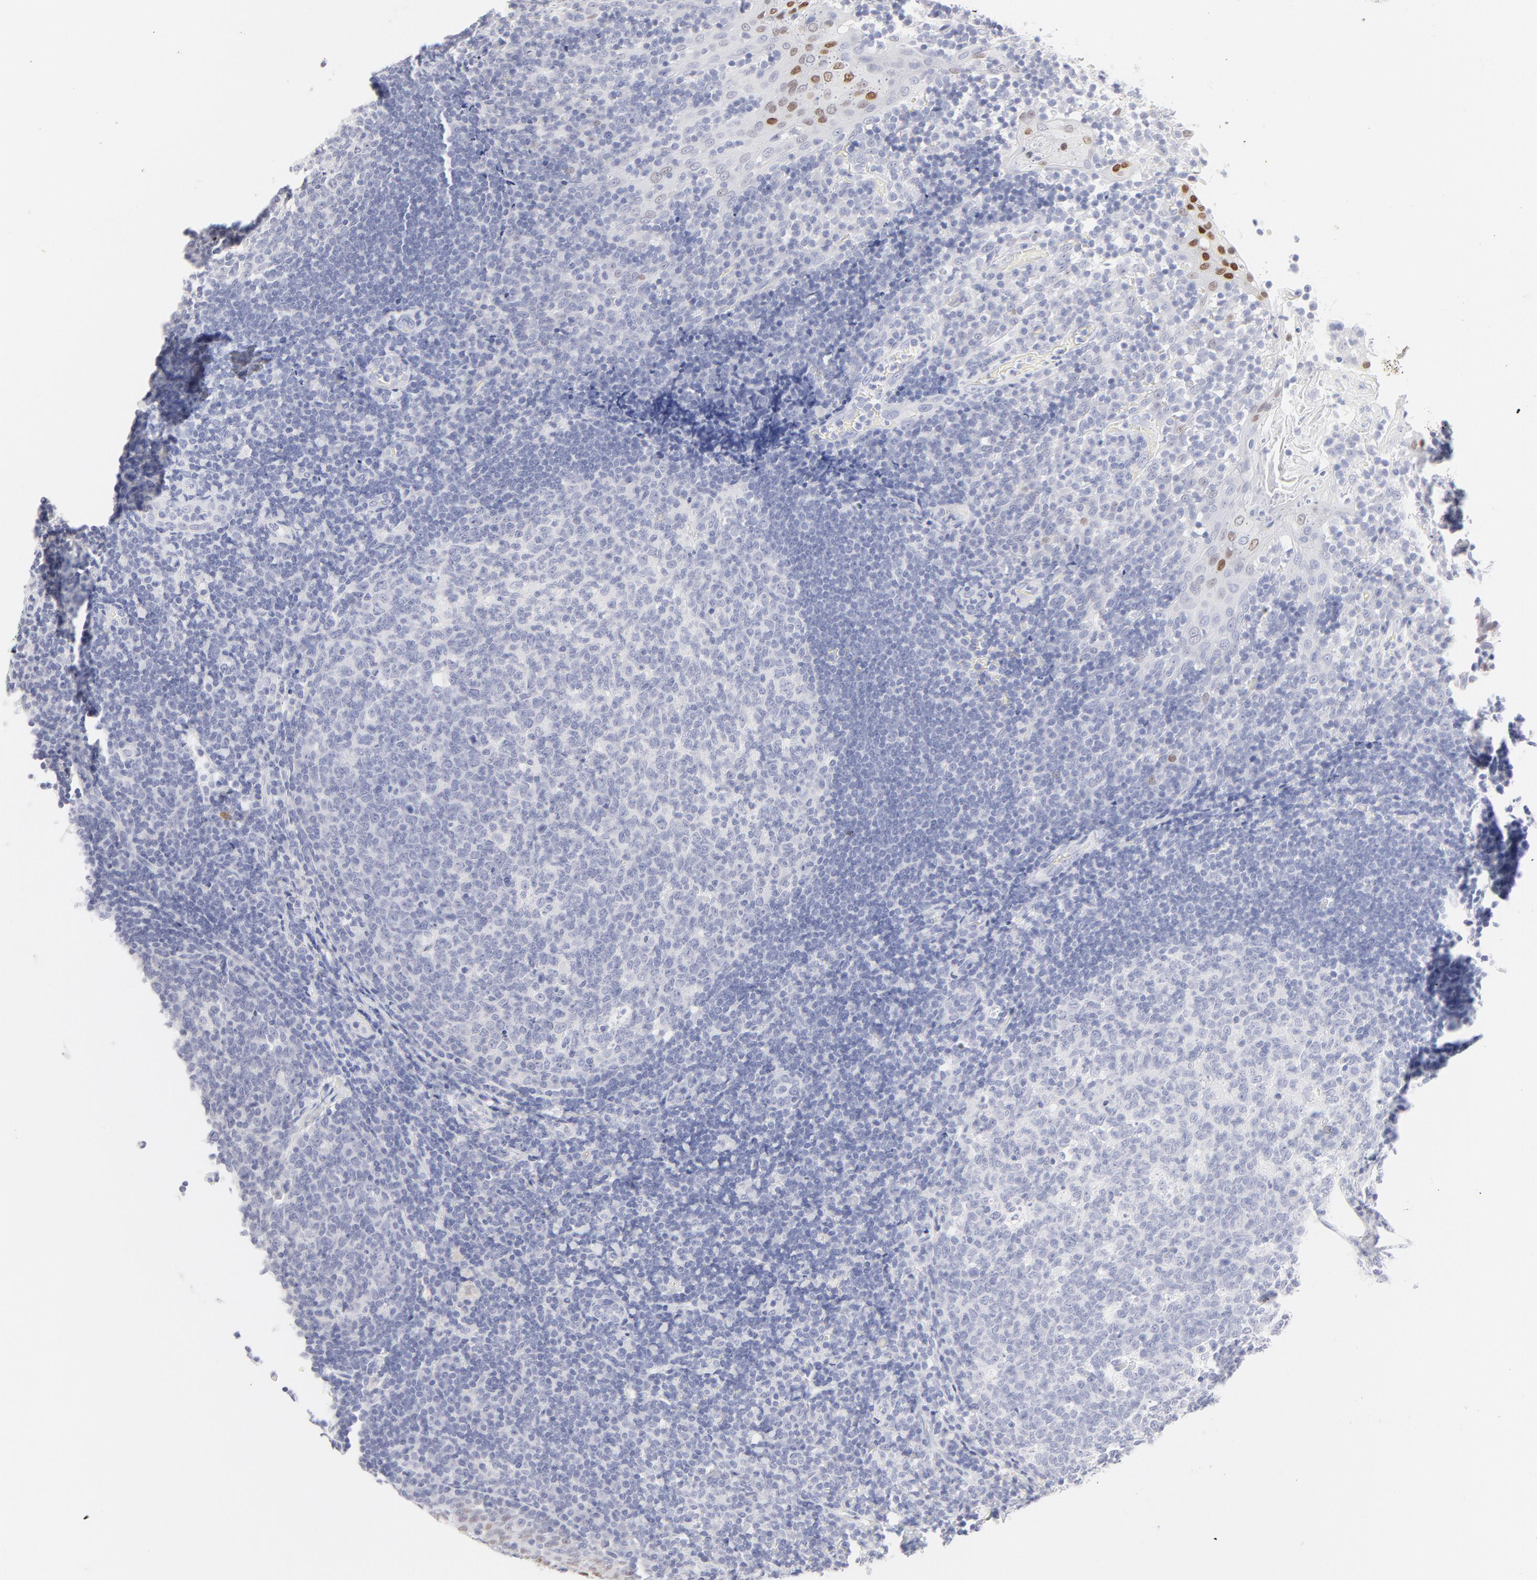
{"staining": {"intensity": "negative", "quantity": "none", "location": "none"}, "tissue": "tonsil", "cell_type": "Germinal center cells", "image_type": "normal", "snomed": [{"axis": "morphology", "description": "Normal tissue, NOS"}, {"axis": "topography", "description": "Tonsil"}], "caption": "The histopathology image displays no significant expression in germinal center cells of tonsil. (DAB IHC visualized using brightfield microscopy, high magnification).", "gene": "ELF3", "patient": {"sex": "female", "age": 40}}